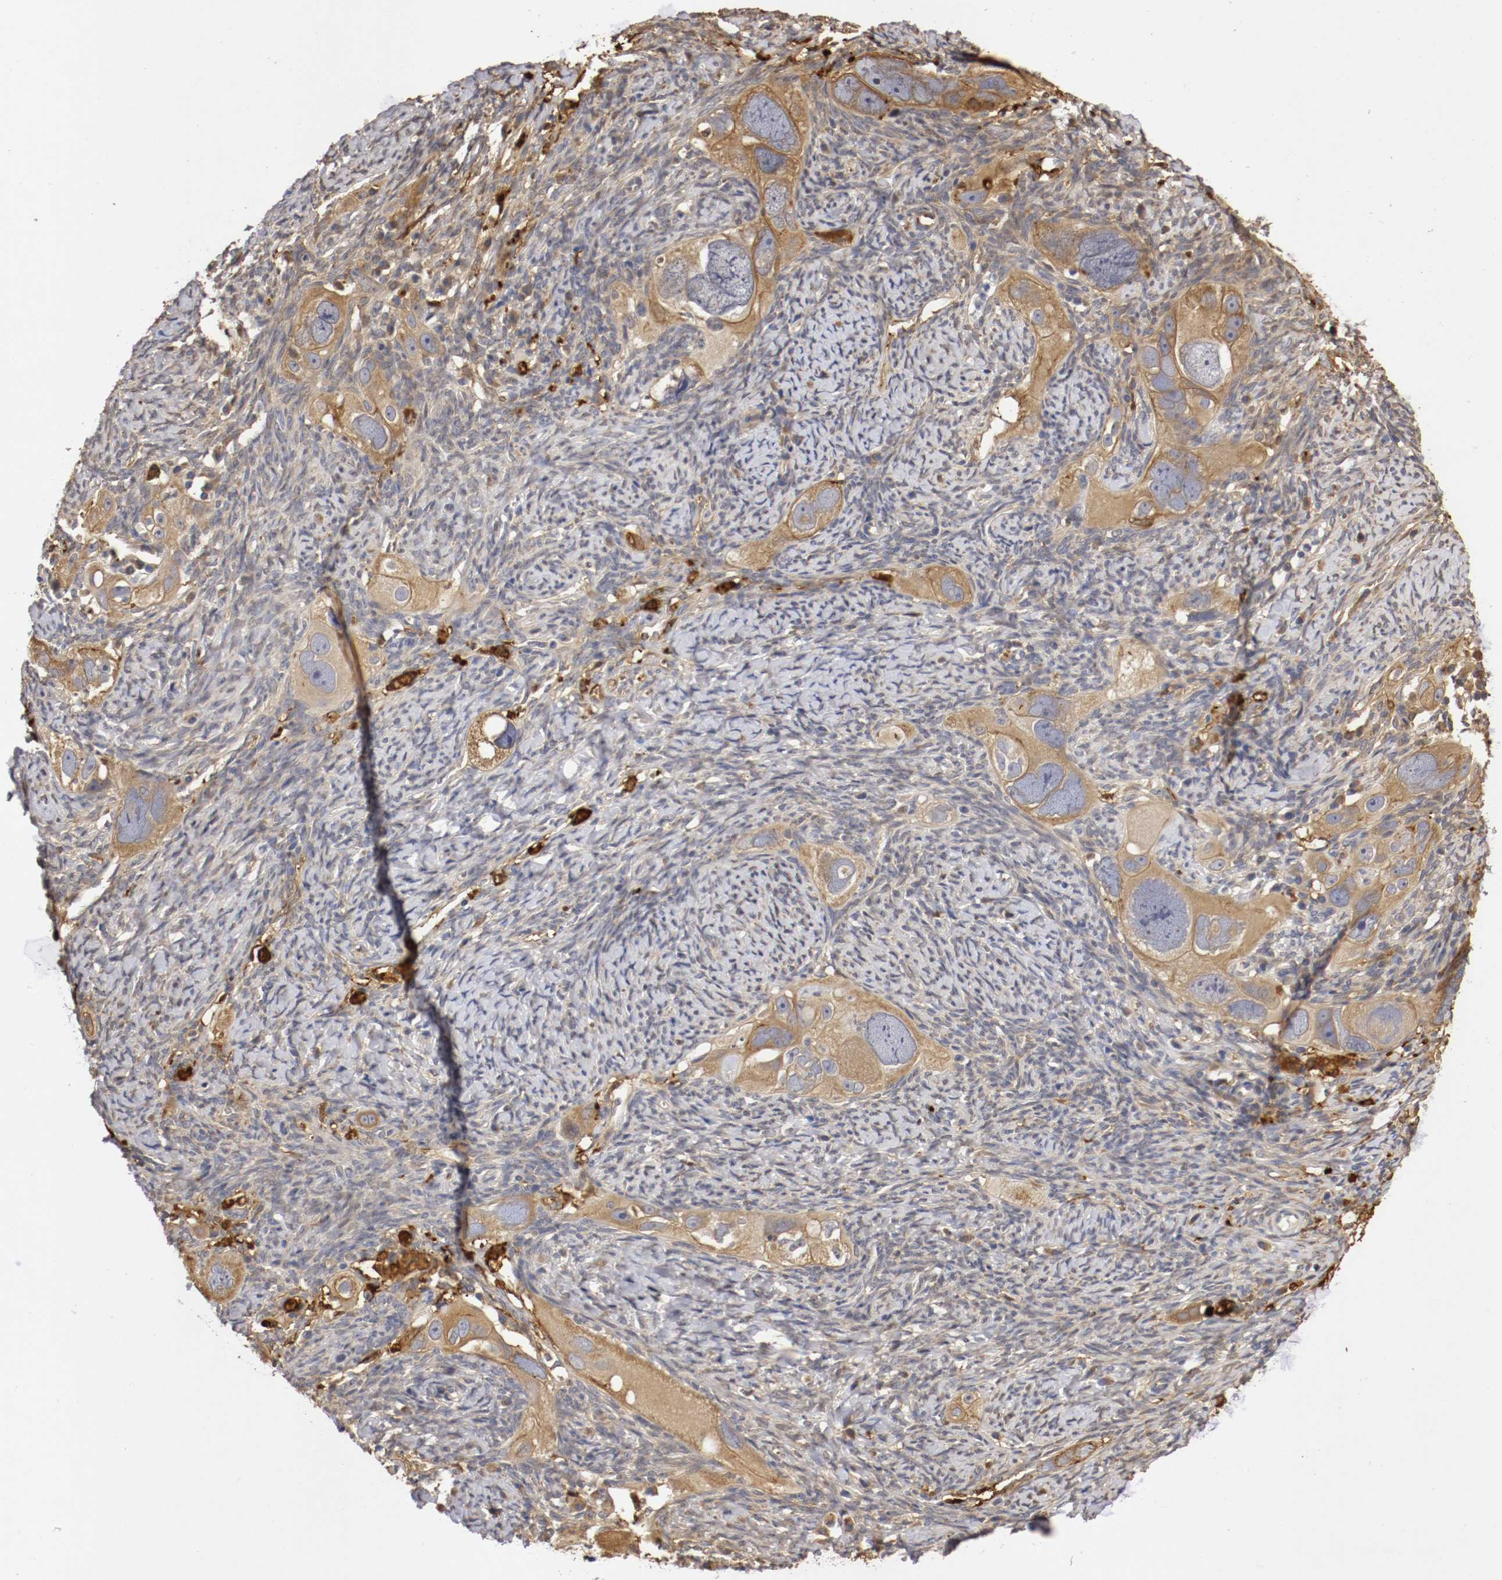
{"staining": {"intensity": "moderate", "quantity": ">75%", "location": "cytoplasmic/membranous"}, "tissue": "ovarian cancer", "cell_type": "Tumor cells", "image_type": "cancer", "snomed": [{"axis": "morphology", "description": "Normal tissue, NOS"}, {"axis": "morphology", "description": "Cystadenocarcinoma, serous, NOS"}, {"axis": "topography", "description": "Ovary"}], "caption": "Ovarian serous cystadenocarcinoma was stained to show a protein in brown. There is medium levels of moderate cytoplasmic/membranous staining in approximately >75% of tumor cells. The staining was performed using DAB (3,3'-diaminobenzidine) to visualize the protein expression in brown, while the nuclei were stained in blue with hematoxylin (Magnification: 20x).", "gene": "VEZT", "patient": {"sex": "female", "age": 62}}